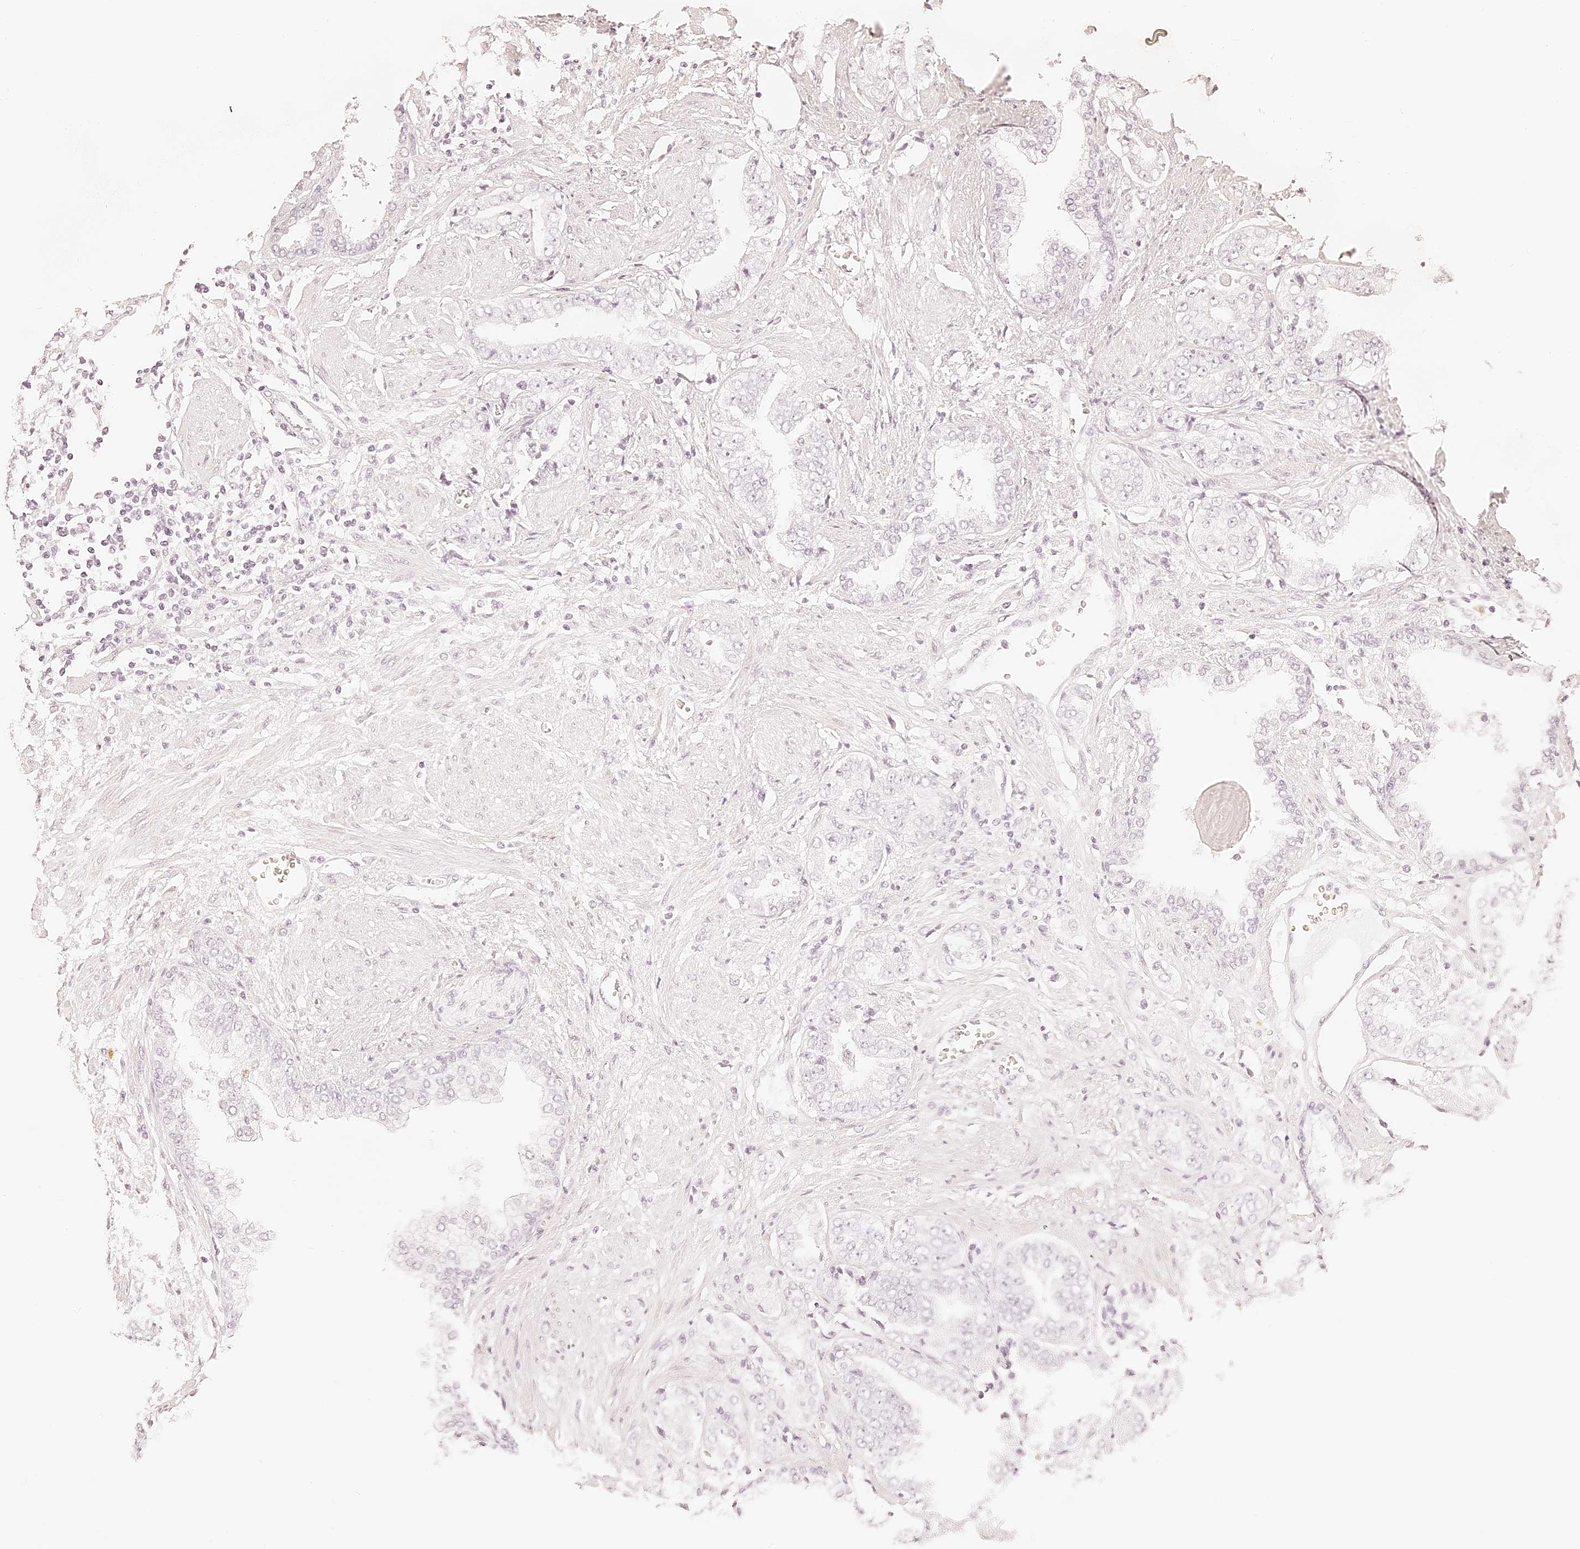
{"staining": {"intensity": "negative", "quantity": "none", "location": "none"}, "tissue": "prostate cancer", "cell_type": "Tumor cells", "image_type": "cancer", "snomed": [{"axis": "morphology", "description": "Adenocarcinoma, High grade"}, {"axis": "topography", "description": "Prostate"}], "caption": "Prostate high-grade adenocarcinoma stained for a protein using immunohistochemistry (IHC) shows no expression tumor cells.", "gene": "TRIM45", "patient": {"sex": "male", "age": 71}}